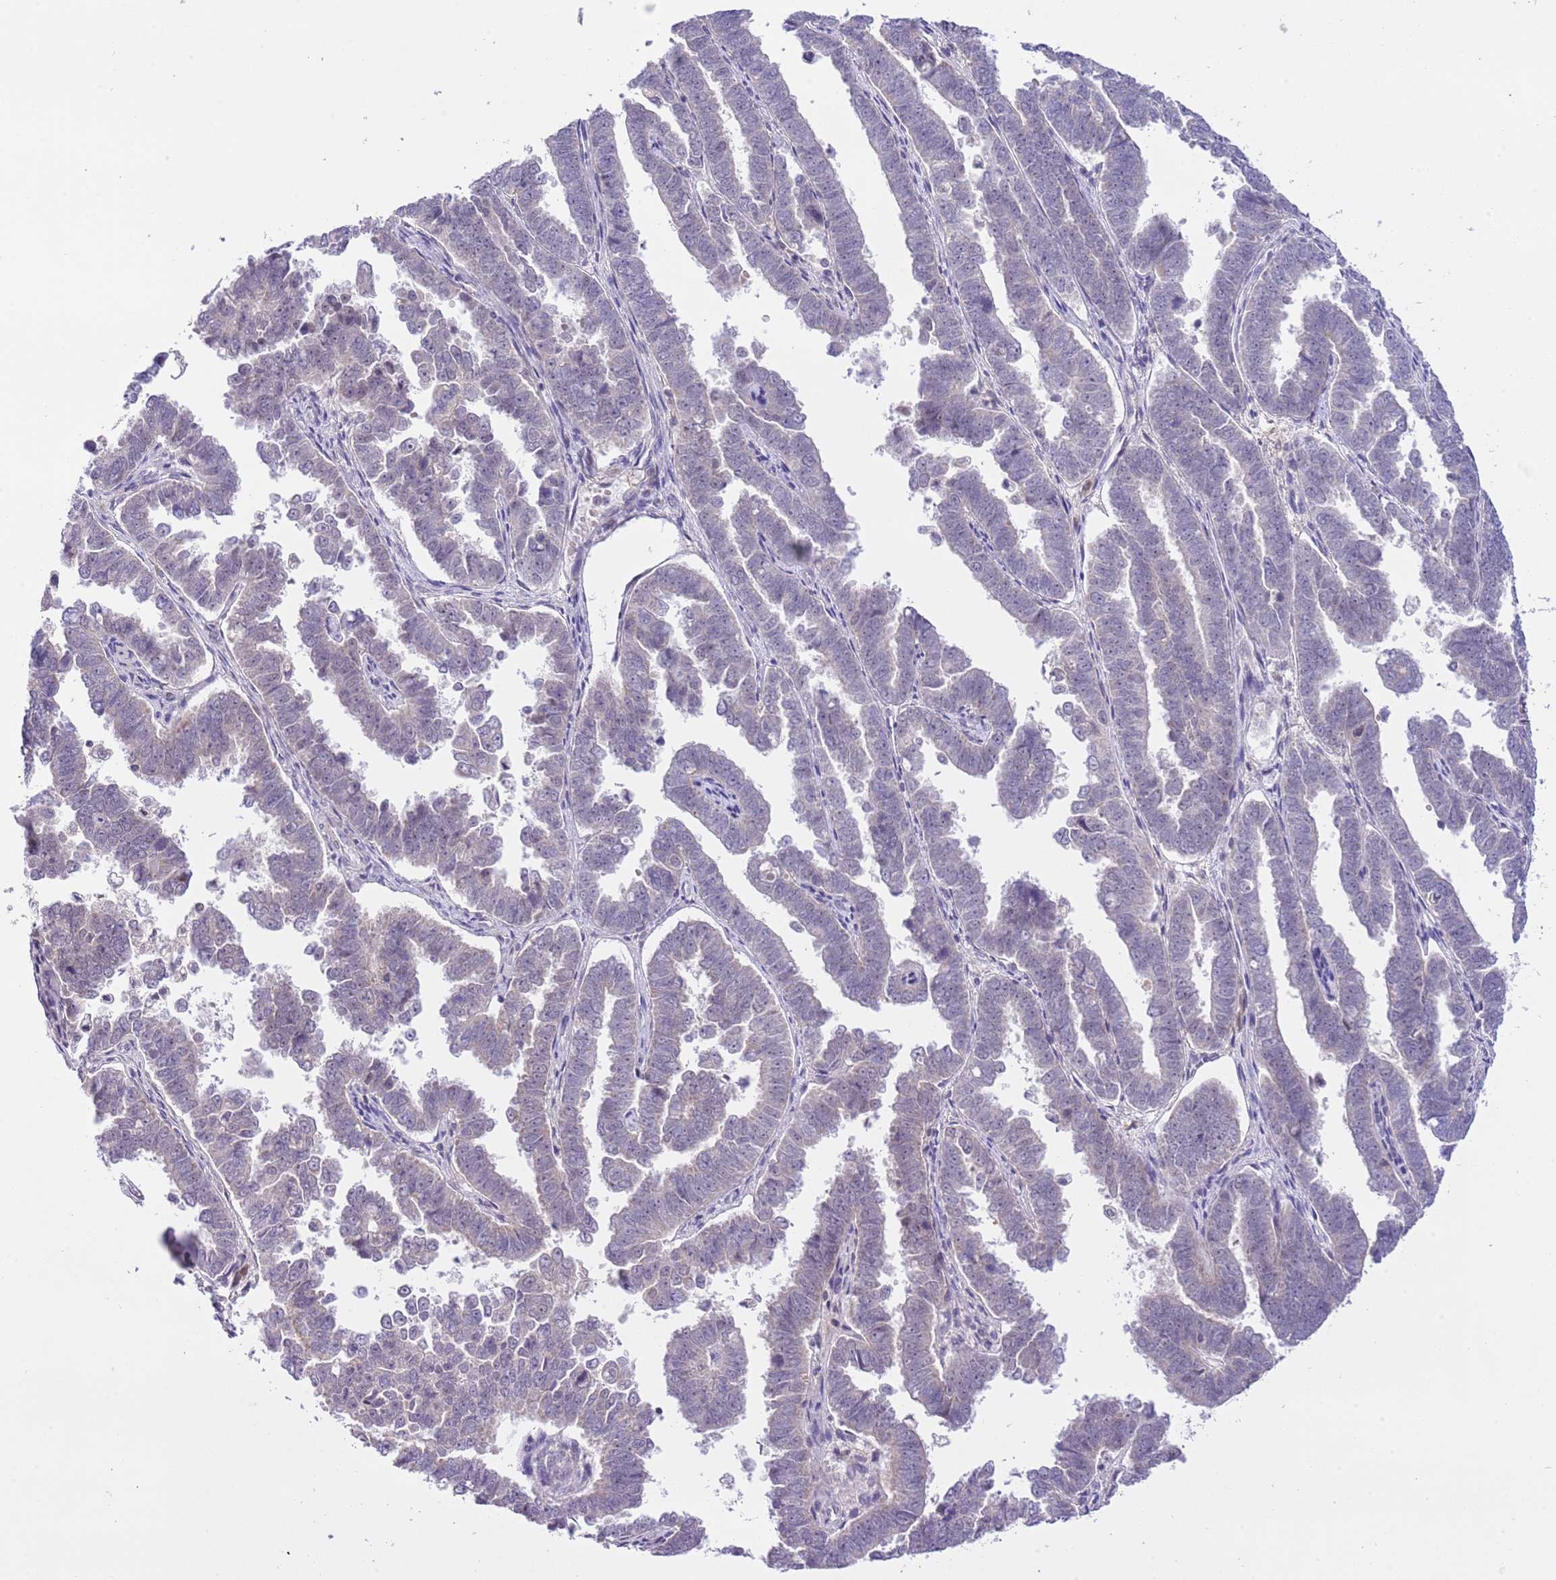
{"staining": {"intensity": "negative", "quantity": "none", "location": "none"}, "tissue": "endometrial cancer", "cell_type": "Tumor cells", "image_type": "cancer", "snomed": [{"axis": "morphology", "description": "Adenocarcinoma, NOS"}, {"axis": "topography", "description": "Endometrium"}], "caption": "A high-resolution image shows immunohistochemistry (IHC) staining of adenocarcinoma (endometrial), which demonstrates no significant staining in tumor cells.", "gene": "GALK2", "patient": {"sex": "female", "age": 75}}